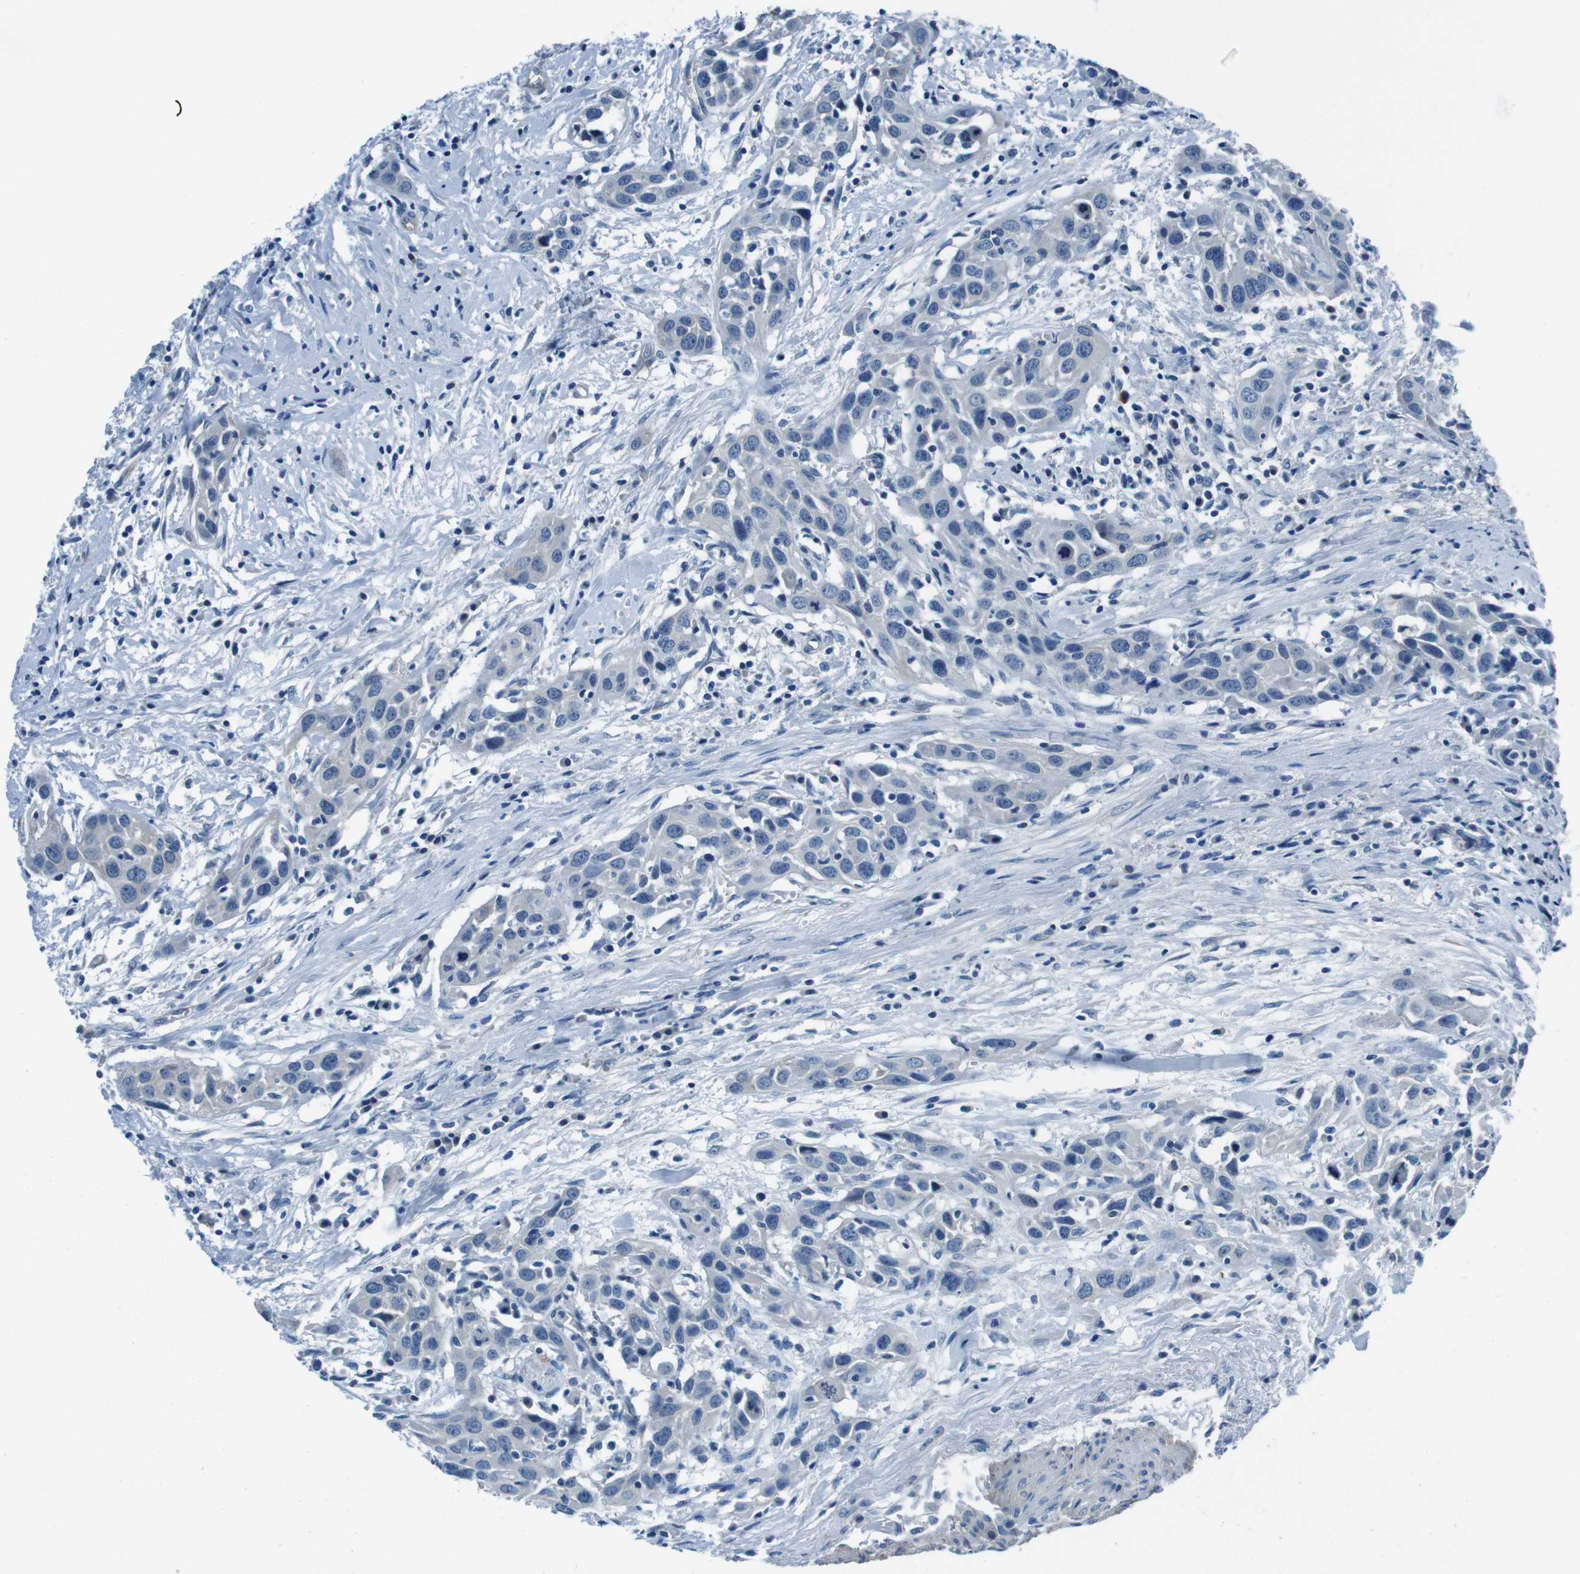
{"staining": {"intensity": "negative", "quantity": "none", "location": "none"}, "tissue": "head and neck cancer", "cell_type": "Tumor cells", "image_type": "cancer", "snomed": [{"axis": "morphology", "description": "Squamous cell carcinoma, NOS"}, {"axis": "topography", "description": "Oral tissue"}, {"axis": "topography", "description": "Head-Neck"}], "caption": "DAB immunohistochemical staining of human head and neck squamous cell carcinoma shows no significant staining in tumor cells.", "gene": "CASQ1", "patient": {"sex": "female", "age": 50}}